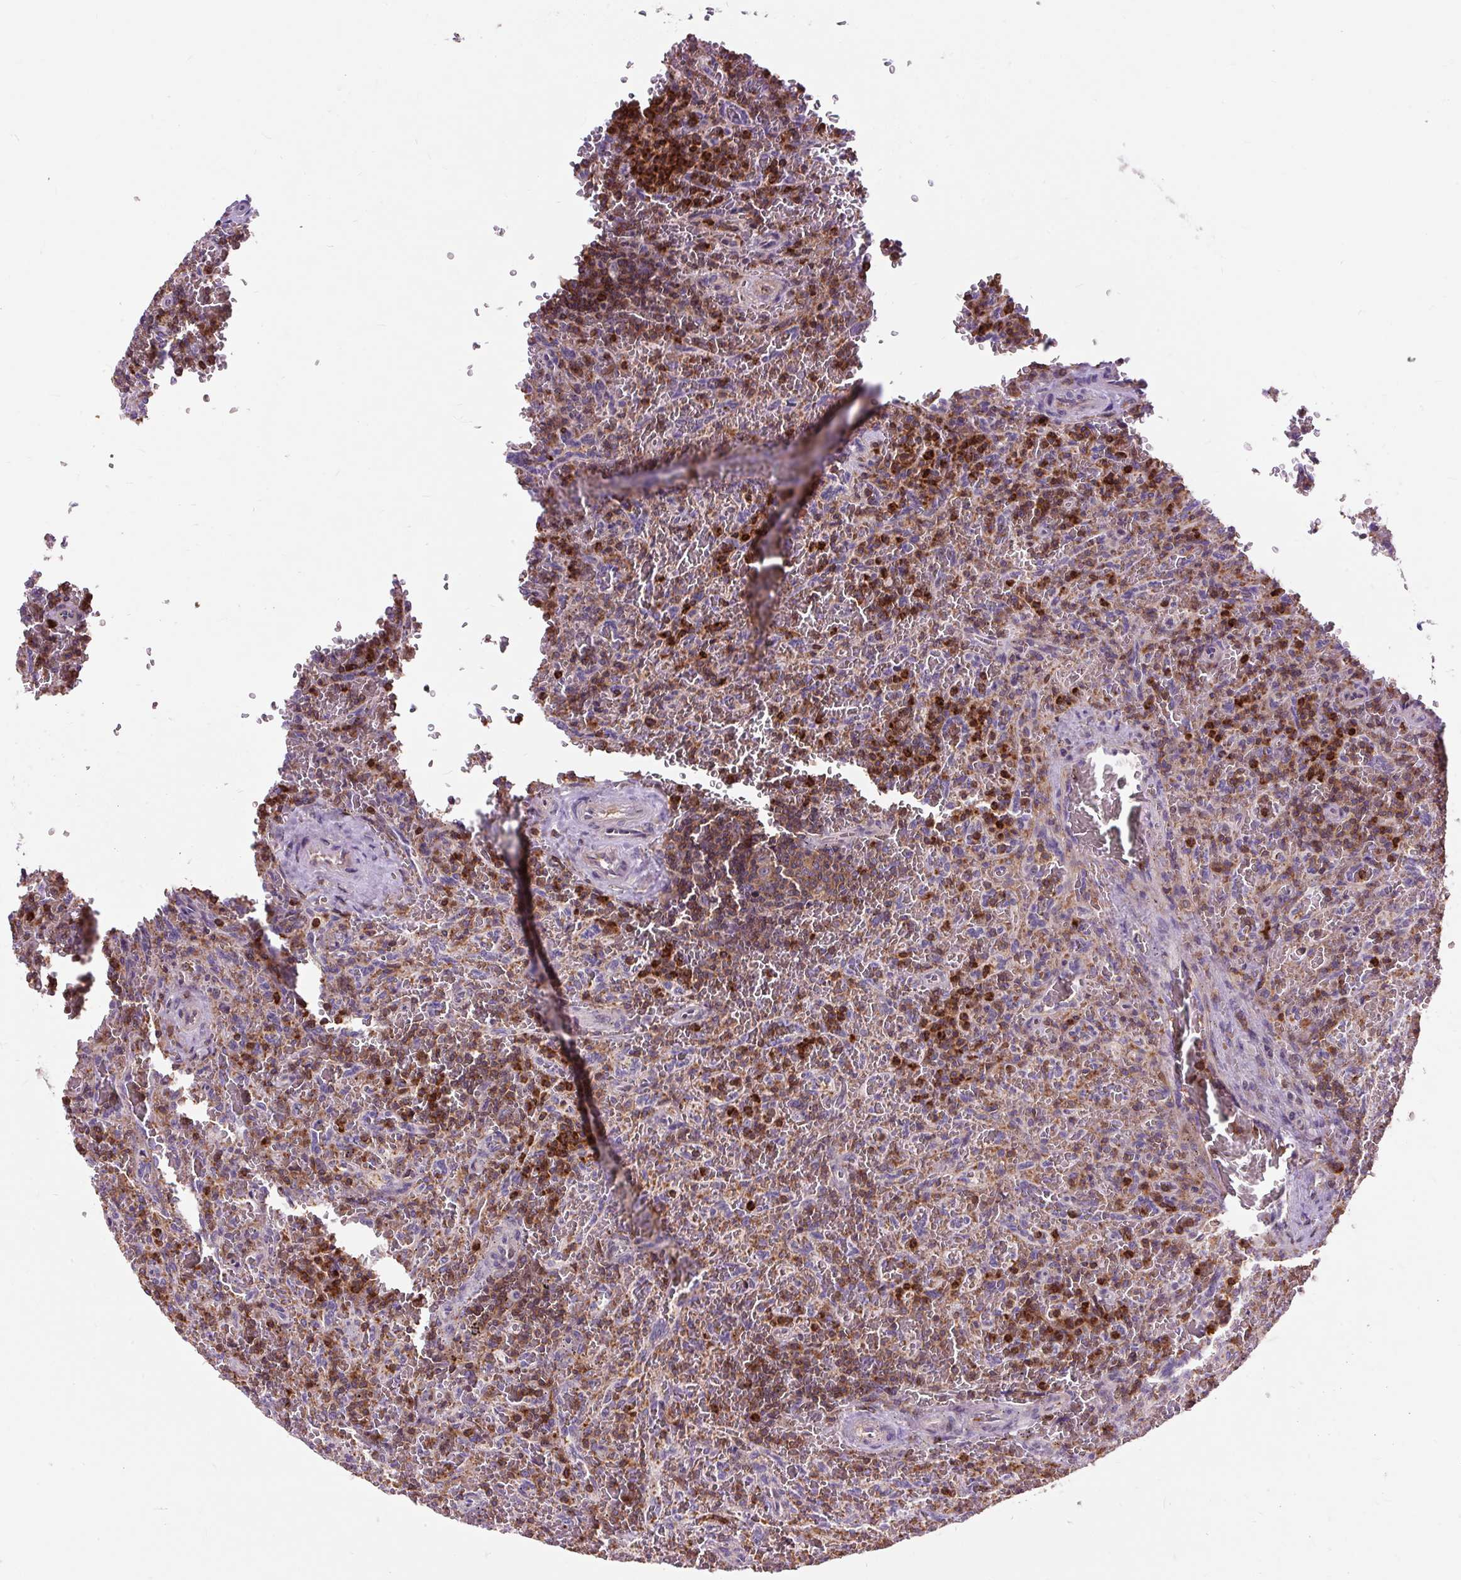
{"staining": {"intensity": "negative", "quantity": "none", "location": "none"}, "tissue": "lymphoma", "cell_type": "Tumor cells", "image_type": "cancer", "snomed": [{"axis": "morphology", "description": "Malignant lymphoma, non-Hodgkin's type, Low grade"}, {"axis": "topography", "description": "Spleen"}], "caption": "The micrograph shows no significant positivity in tumor cells of lymphoma.", "gene": "CISD3", "patient": {"sex": "female", "age": 64}}